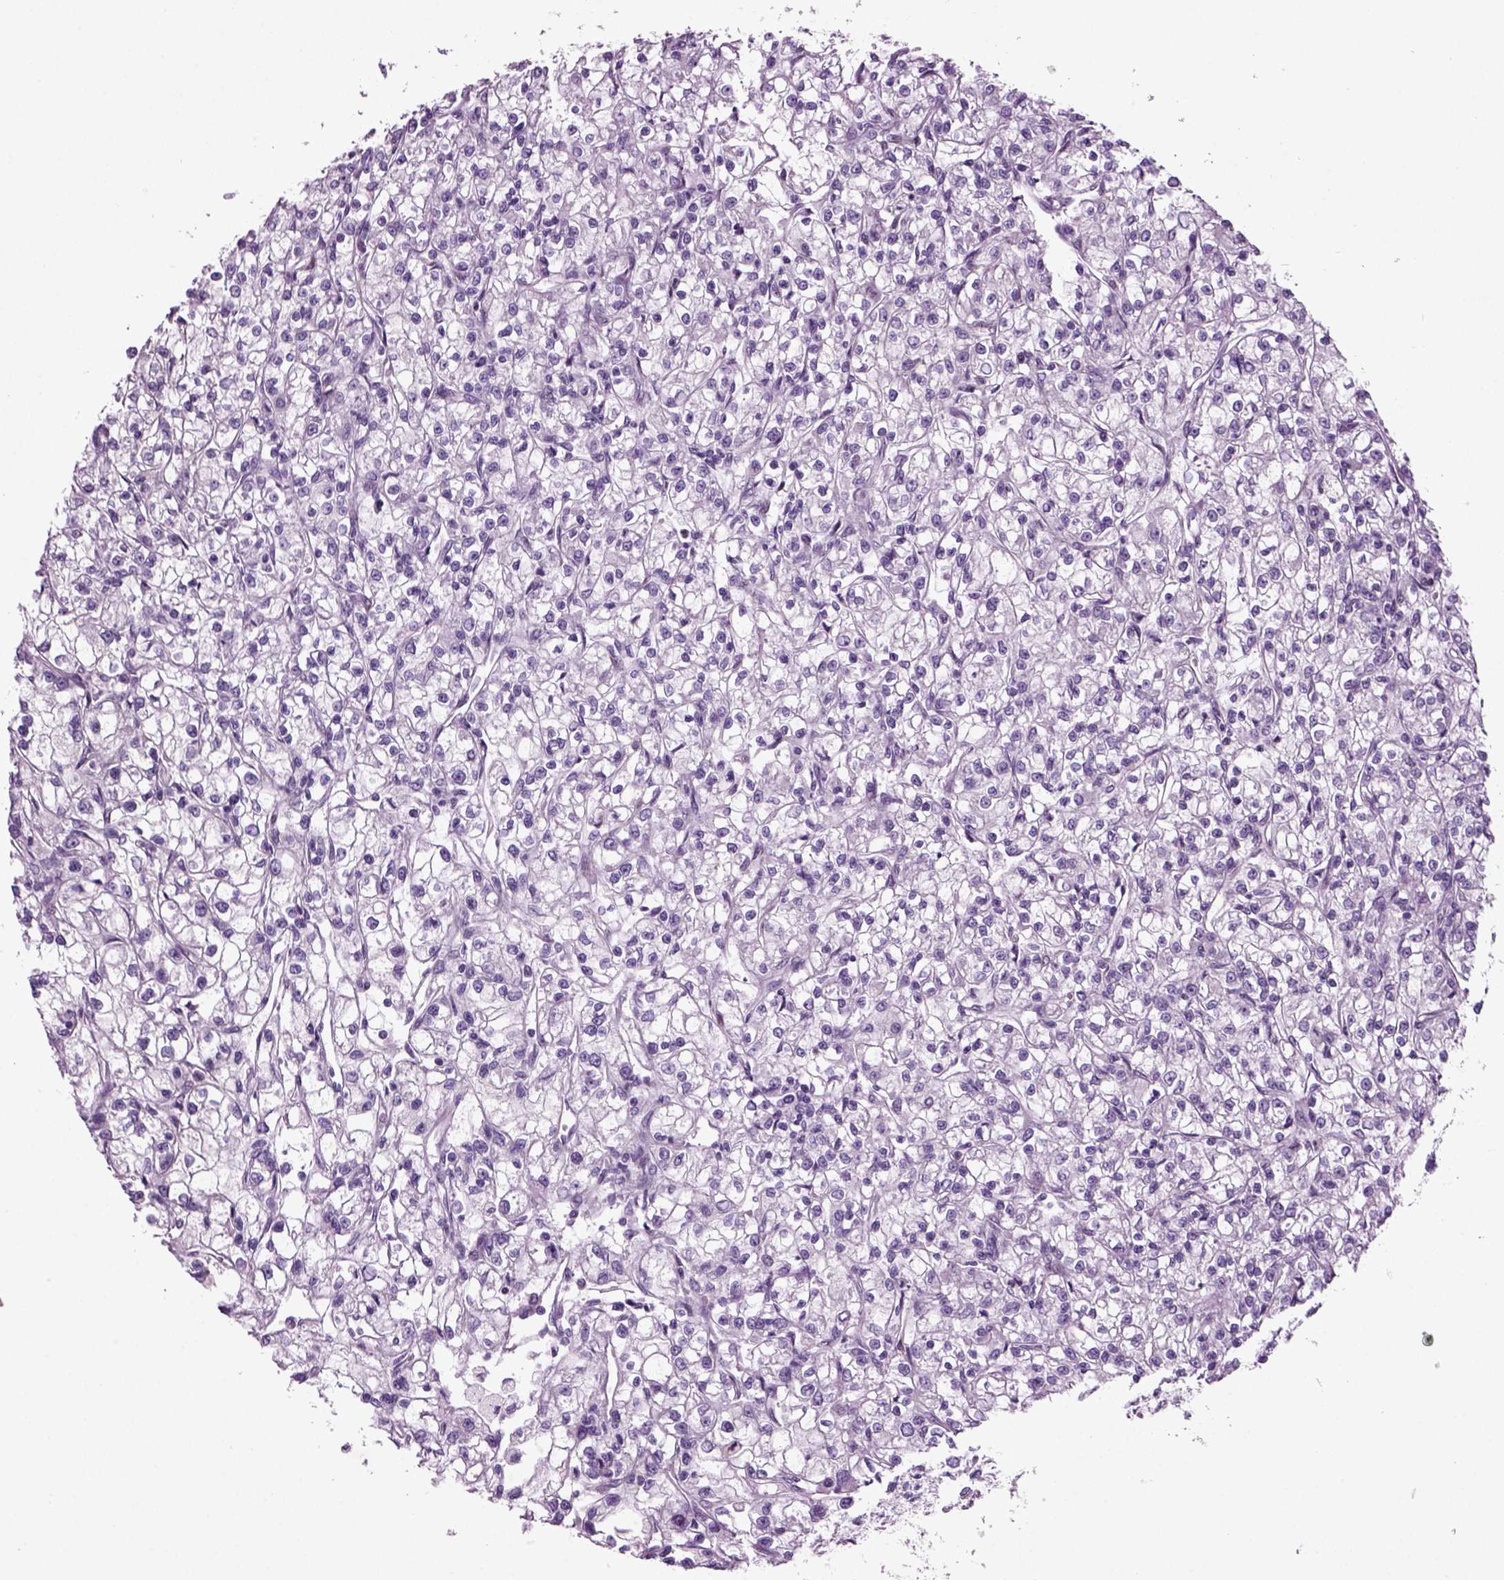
{"staining": {"intensity": "negative", "quantity": "none", "location": "none"}, "tissue": "renal cancer", "cell_type": "Tumor cells", "image_type": "cancer", "snomed": [{"axis": "morphology", "description": "Adenocarcinoma, NOS"}, {"axis": "topography", "description": "Kidney"}], "caption": "Protein analysis of renal adenocarcinoma exhibits no significant expression in tumor cells.", "gene": "ARID3A", "patient": {"sex": "female", "age": 59}}